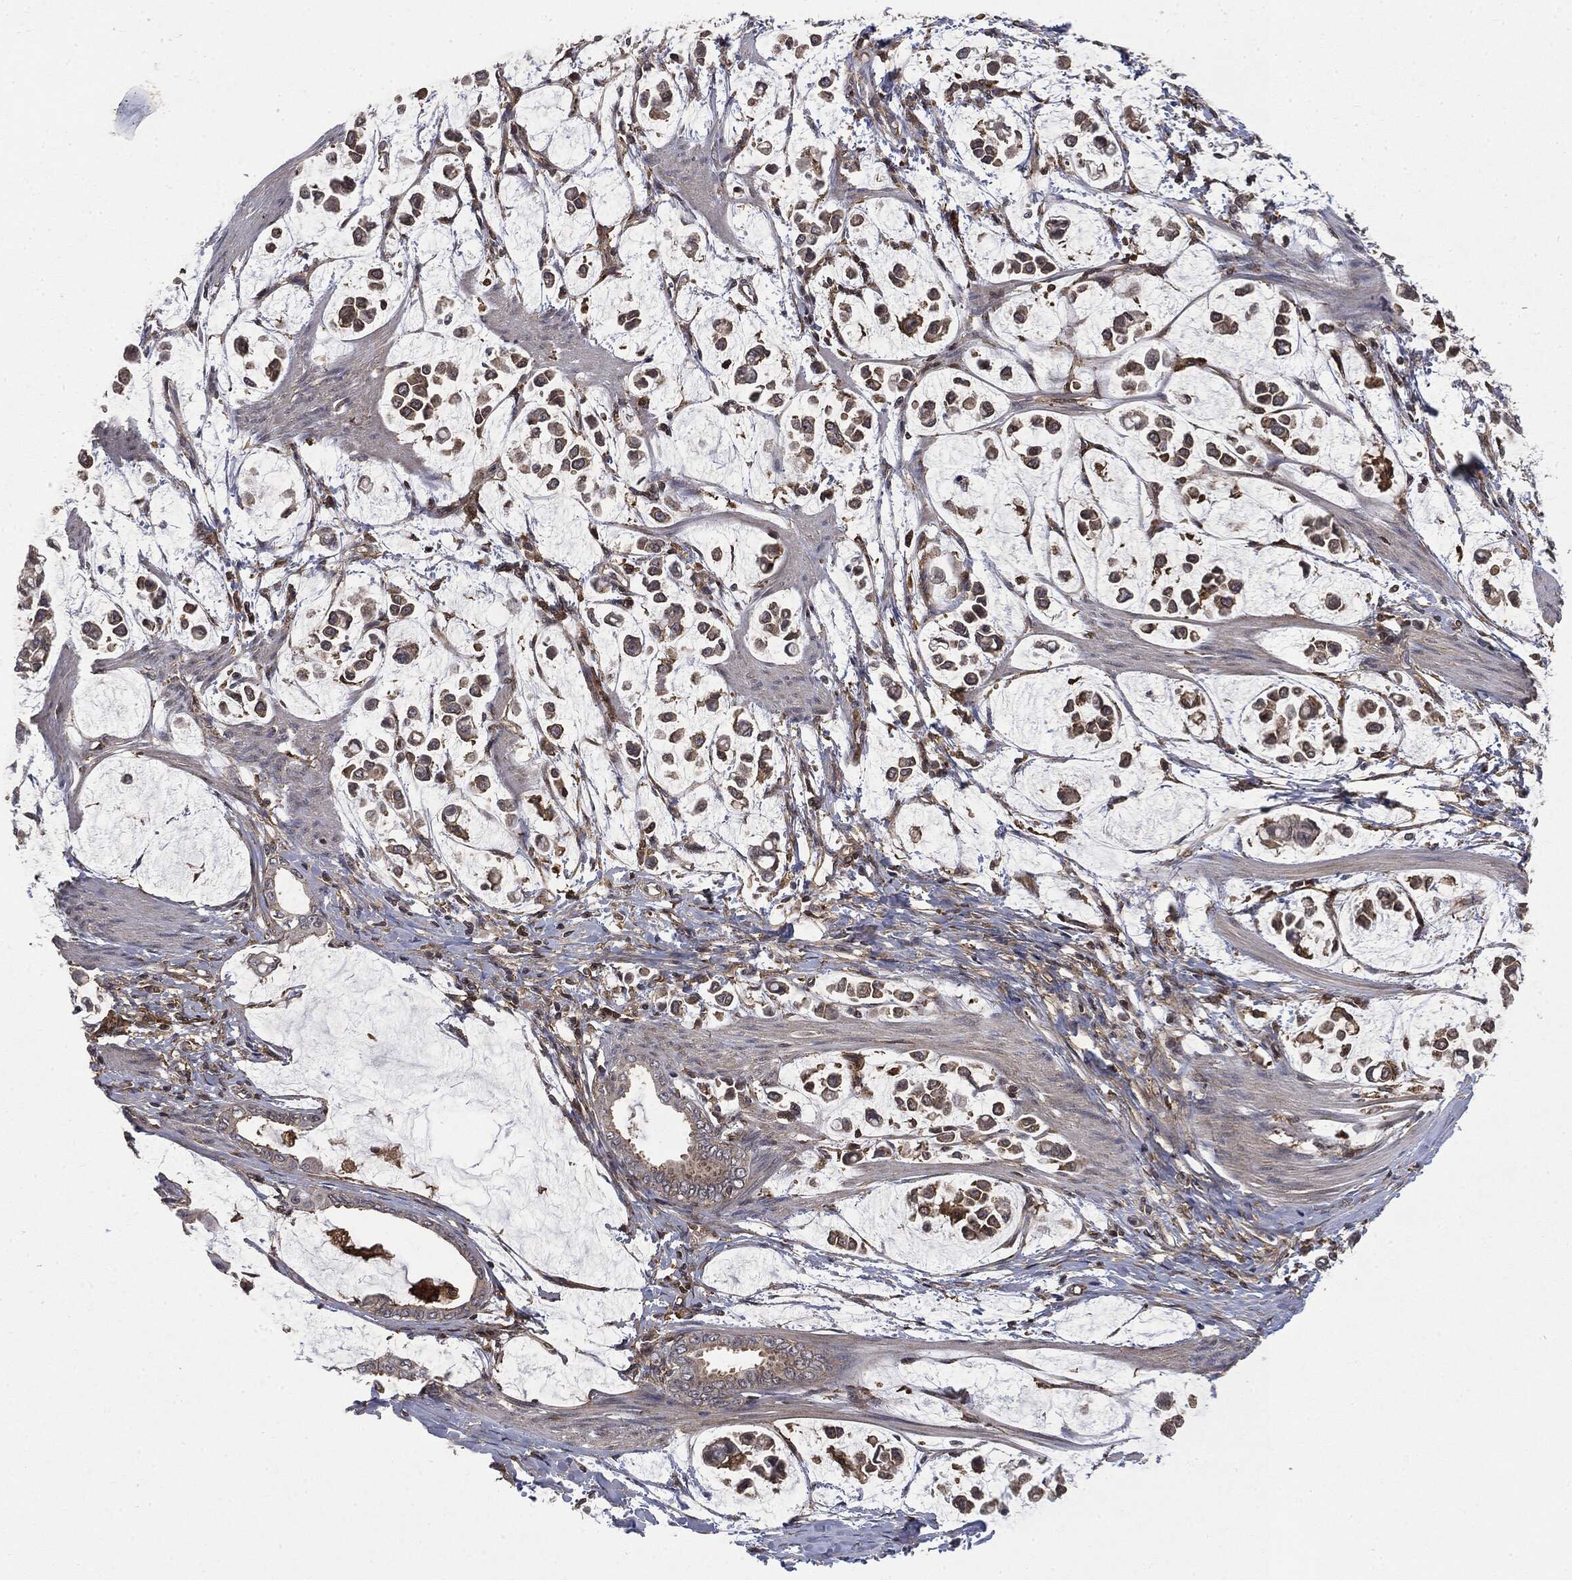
{"staining": {"intensity": "moderate", "quantity": "25%-75%", "location": "cytoplasmic/membranous"}, "tissue": "stomach cancer", "cell_type": "Tumor cells", "image_type": "cancer", "snomed": [{"axis": "morphology", "description": "Adenocarcinoma, NOS"}, {"axis": "topography", "description": "Stomach"}], "caption": "Immunohistochemistry (IHC) (DAB) staining of stomach adenocarcinoma shows moderate cytoplasmic/membranous protein expression in about 25%-75% of tumor cells.", "gene": "SNX5", "patient": {"sex": "male", "age": 82}}